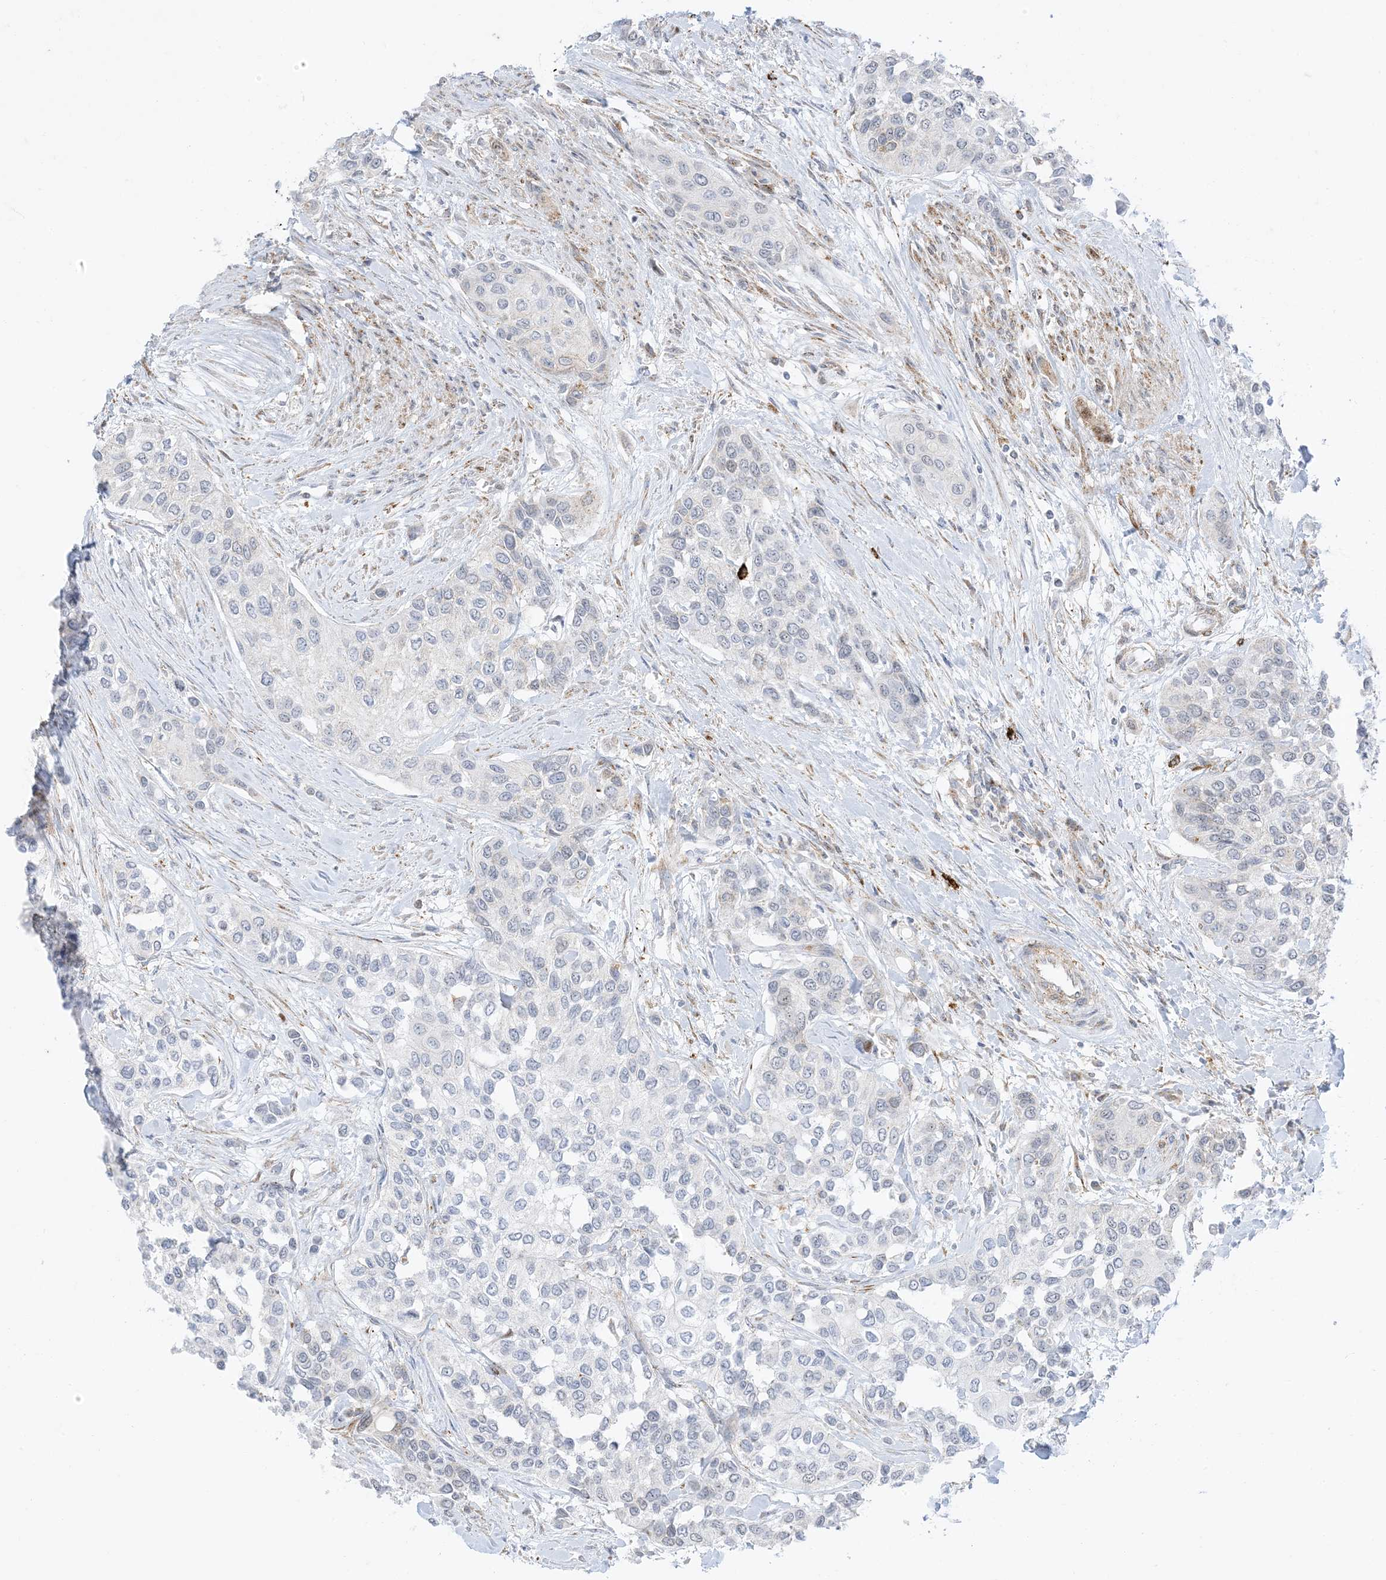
{"staining": {"intensity": "weak", "quantity": "<25%", "location": "cytoplasmic/membranous"}, "tissue": "urothelial cancer", "cell_type": "Tumor cells", "image_type": "cancer", "snomed": [{"axis": "morphology", "description": "Normal tissue, NOS"}, {"axis": "morphology", "description": "Urothelial carcinoma, High grade"}, {"axis": "topography", "description": "Vascular tissue"}, {"axis": "topography", "description": "Urinary bladder"}], "caption": "Micrograph shows no significant protein staining in tumor cells of urothelial cancer.", "gene": "RAC1", "patient": {"sex": "female", "age": 56}}